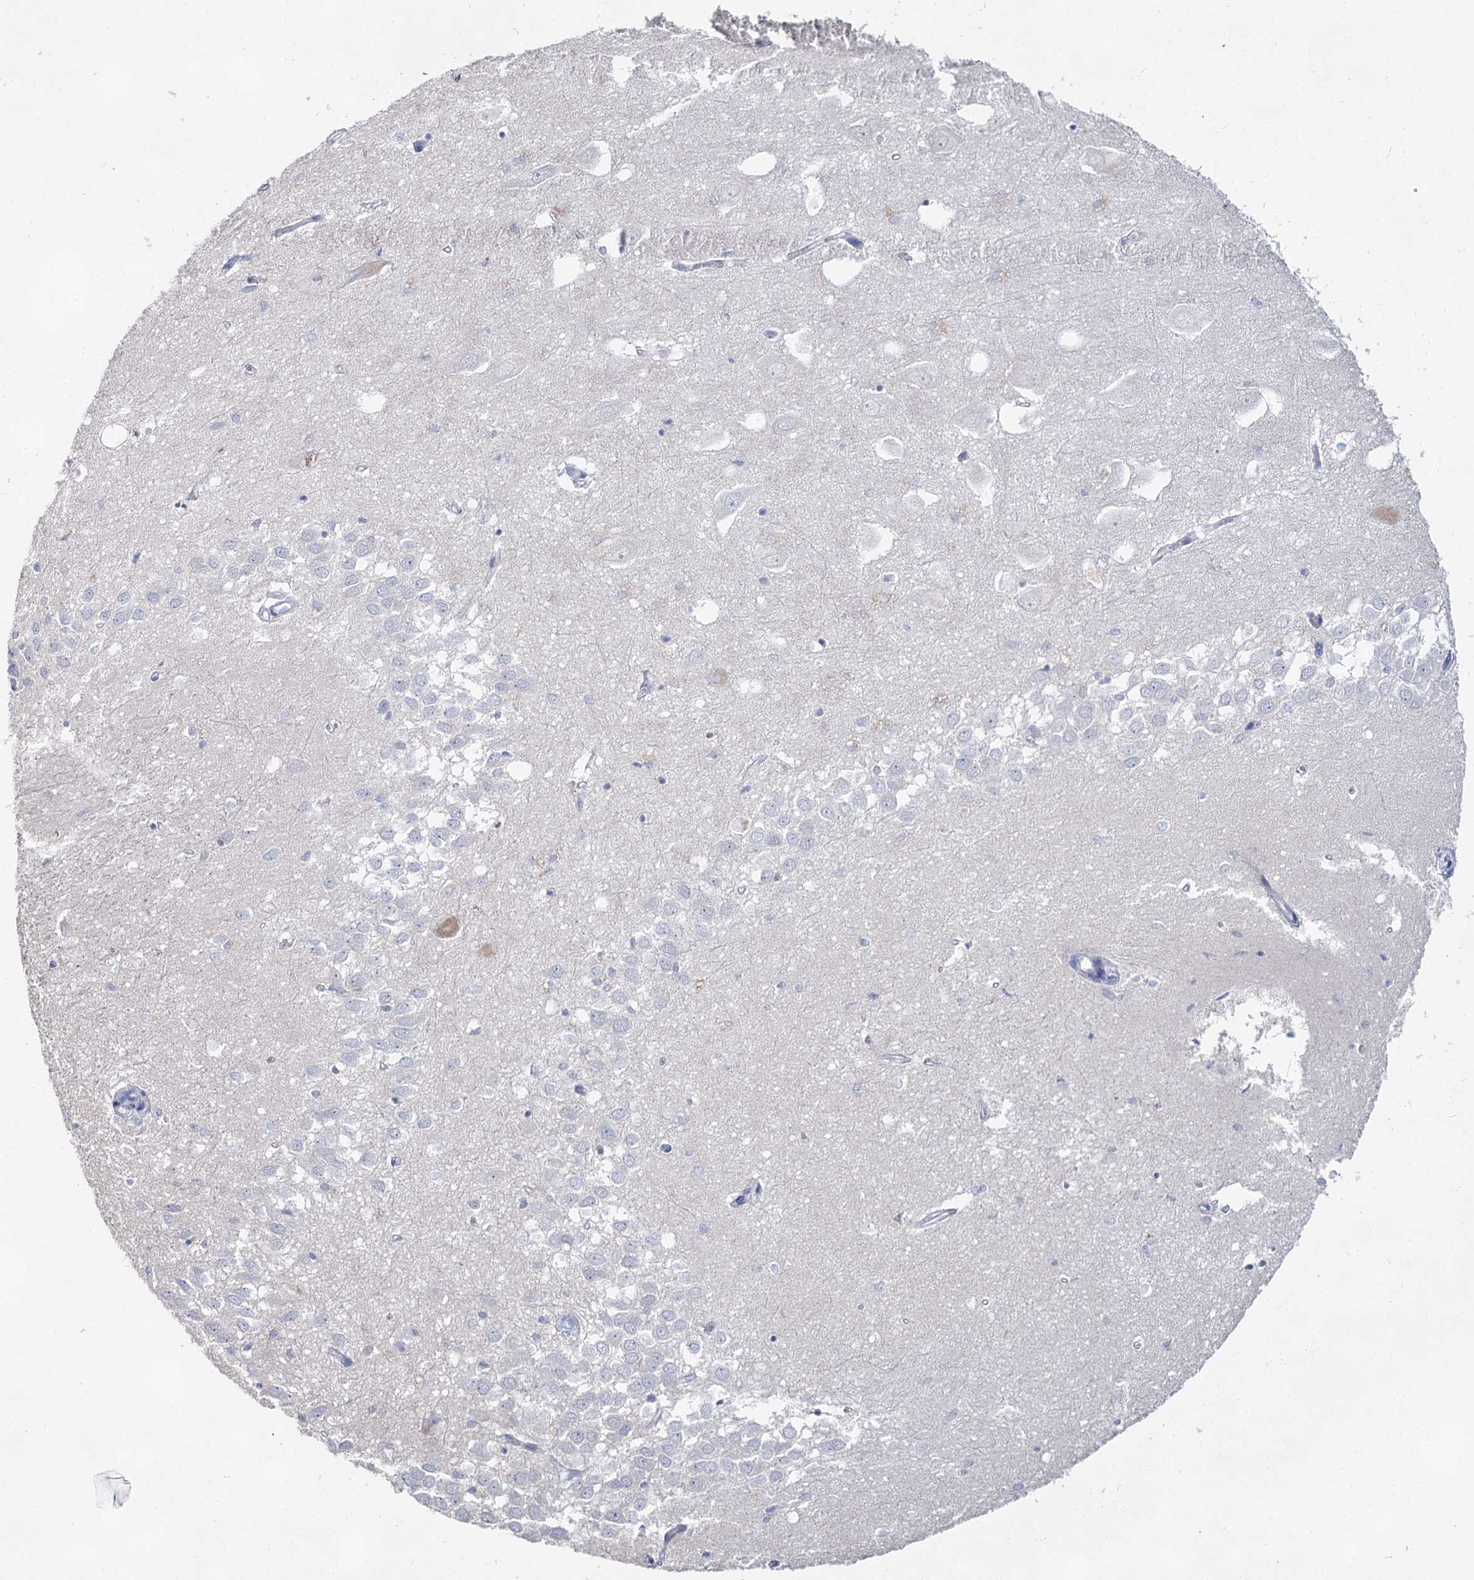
{"staining": {"intensity": "negative", "quantity": "none", "location": "none"}, "tissue": "hippocampus", "cell_type": "Glial cells", "image_type": "normal", "snomed": [{"axis": "morphology", "description": "Normal tissue, NOS"}, {"axis": "topography", "description": "Hippocampus"}], "caption": "This micrograph is of unremarkable hippocampus stained with immunohistochemistry to label a protein in brown with the nuclei are counter-stained blue. There is no expression in glial cells. (Stains: DAB (3,3'-diaminobenzidine) immunohistochemistry (IHC) with hematoxylin counter stain, Microscopy: brightfield microscopy at high magnification).", "gene": "SLC17A2", "patient": {"sex": "female", "age": 64}}